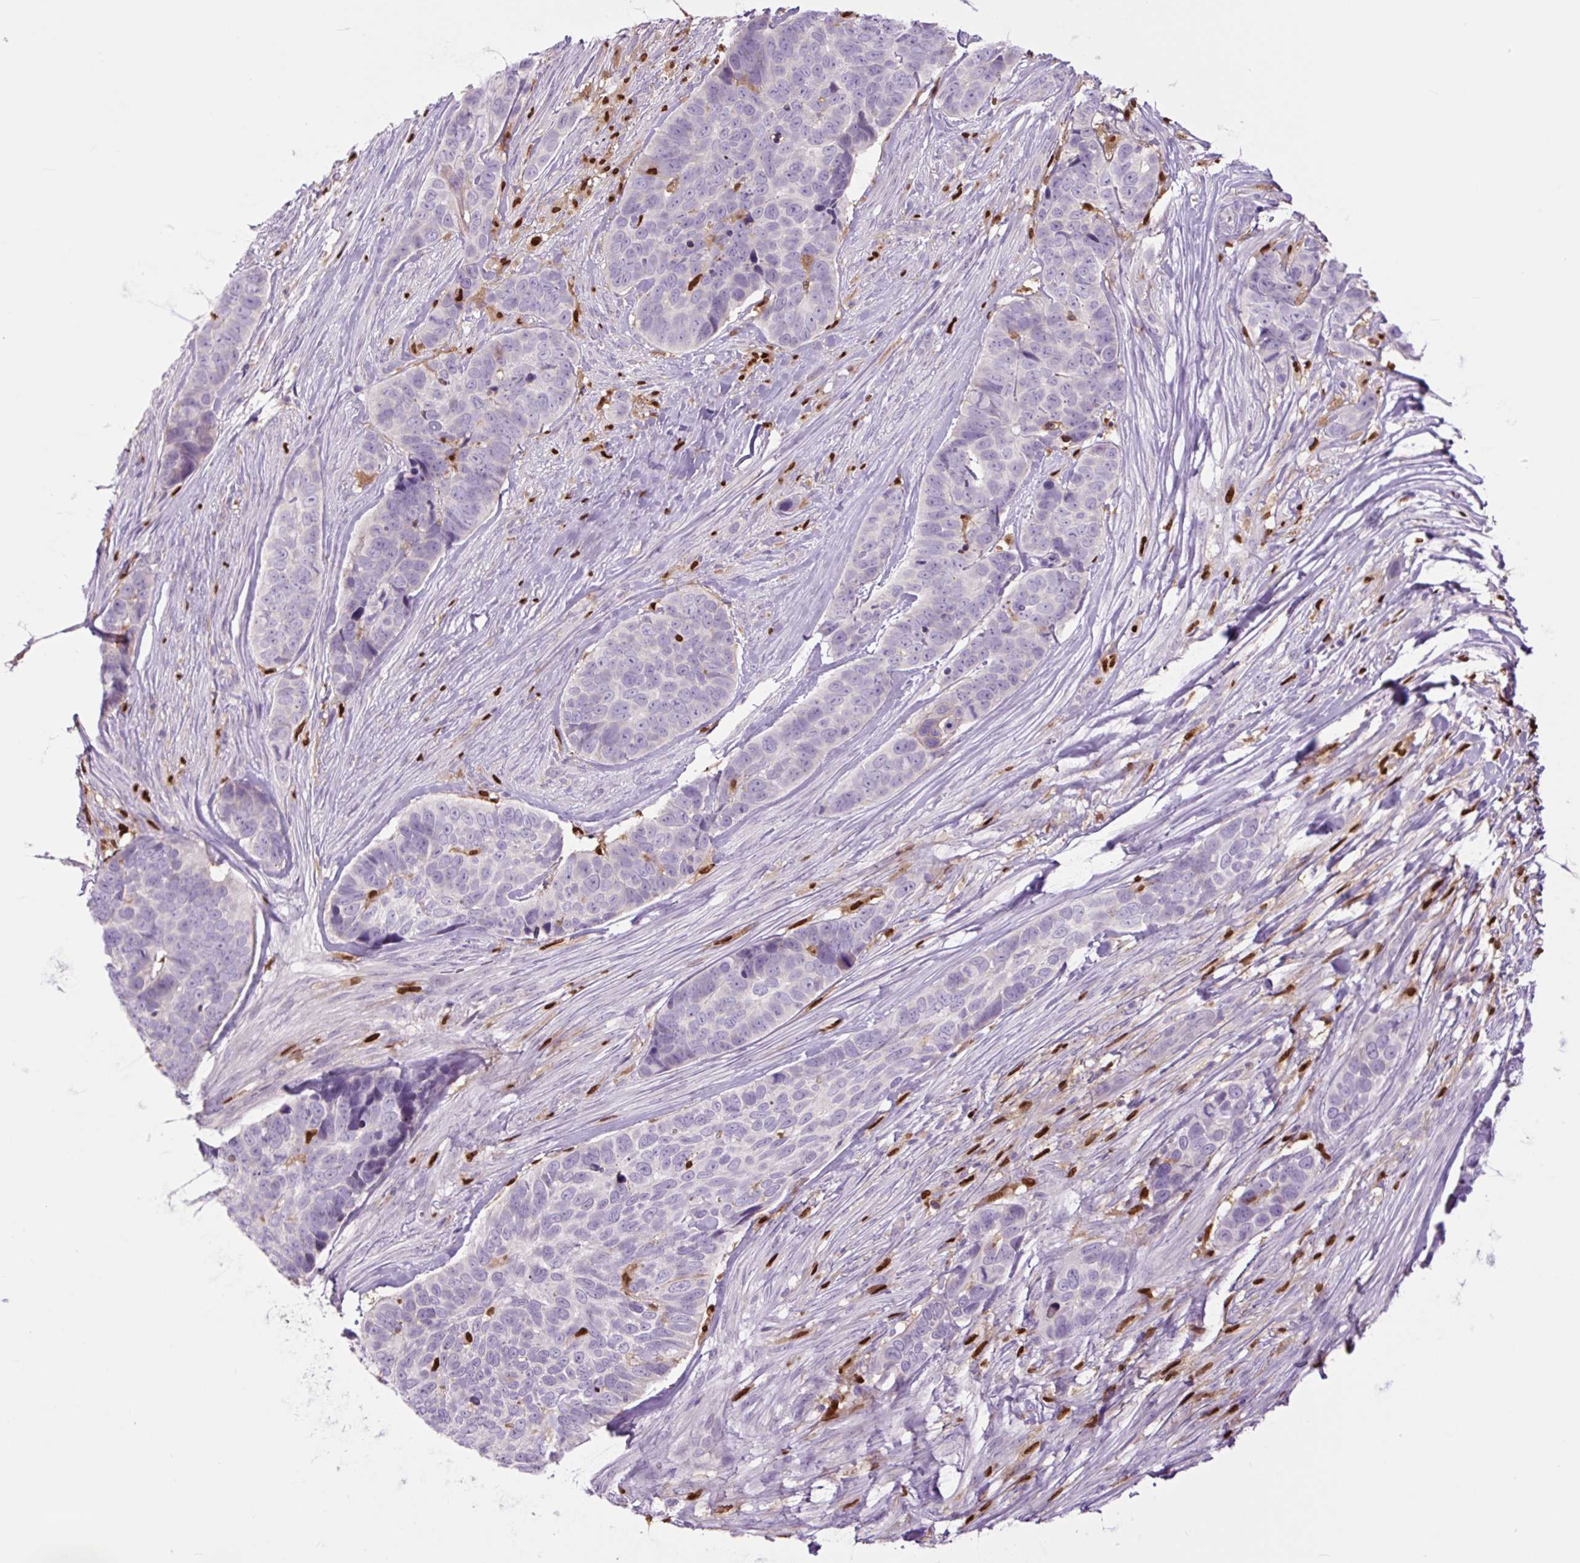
{"staining": {"intensity": "negative", "quantity": "none", "location": "none"}, "tissue": "skin cancer", "cell_type": "Tumor cells", "image_type": "cancer", "snomed": [{"axis": "morphology", "description": "Basal cell carcinoma"}, {"axis": "topography", "description": "Skin"}], "caption": "Immunohistochemistry of basal cell carcinoma (skin) demonstrates no staining in tumor cells.", "gene": "SPI1", "patient": {"sex": "female", "age": 82}}